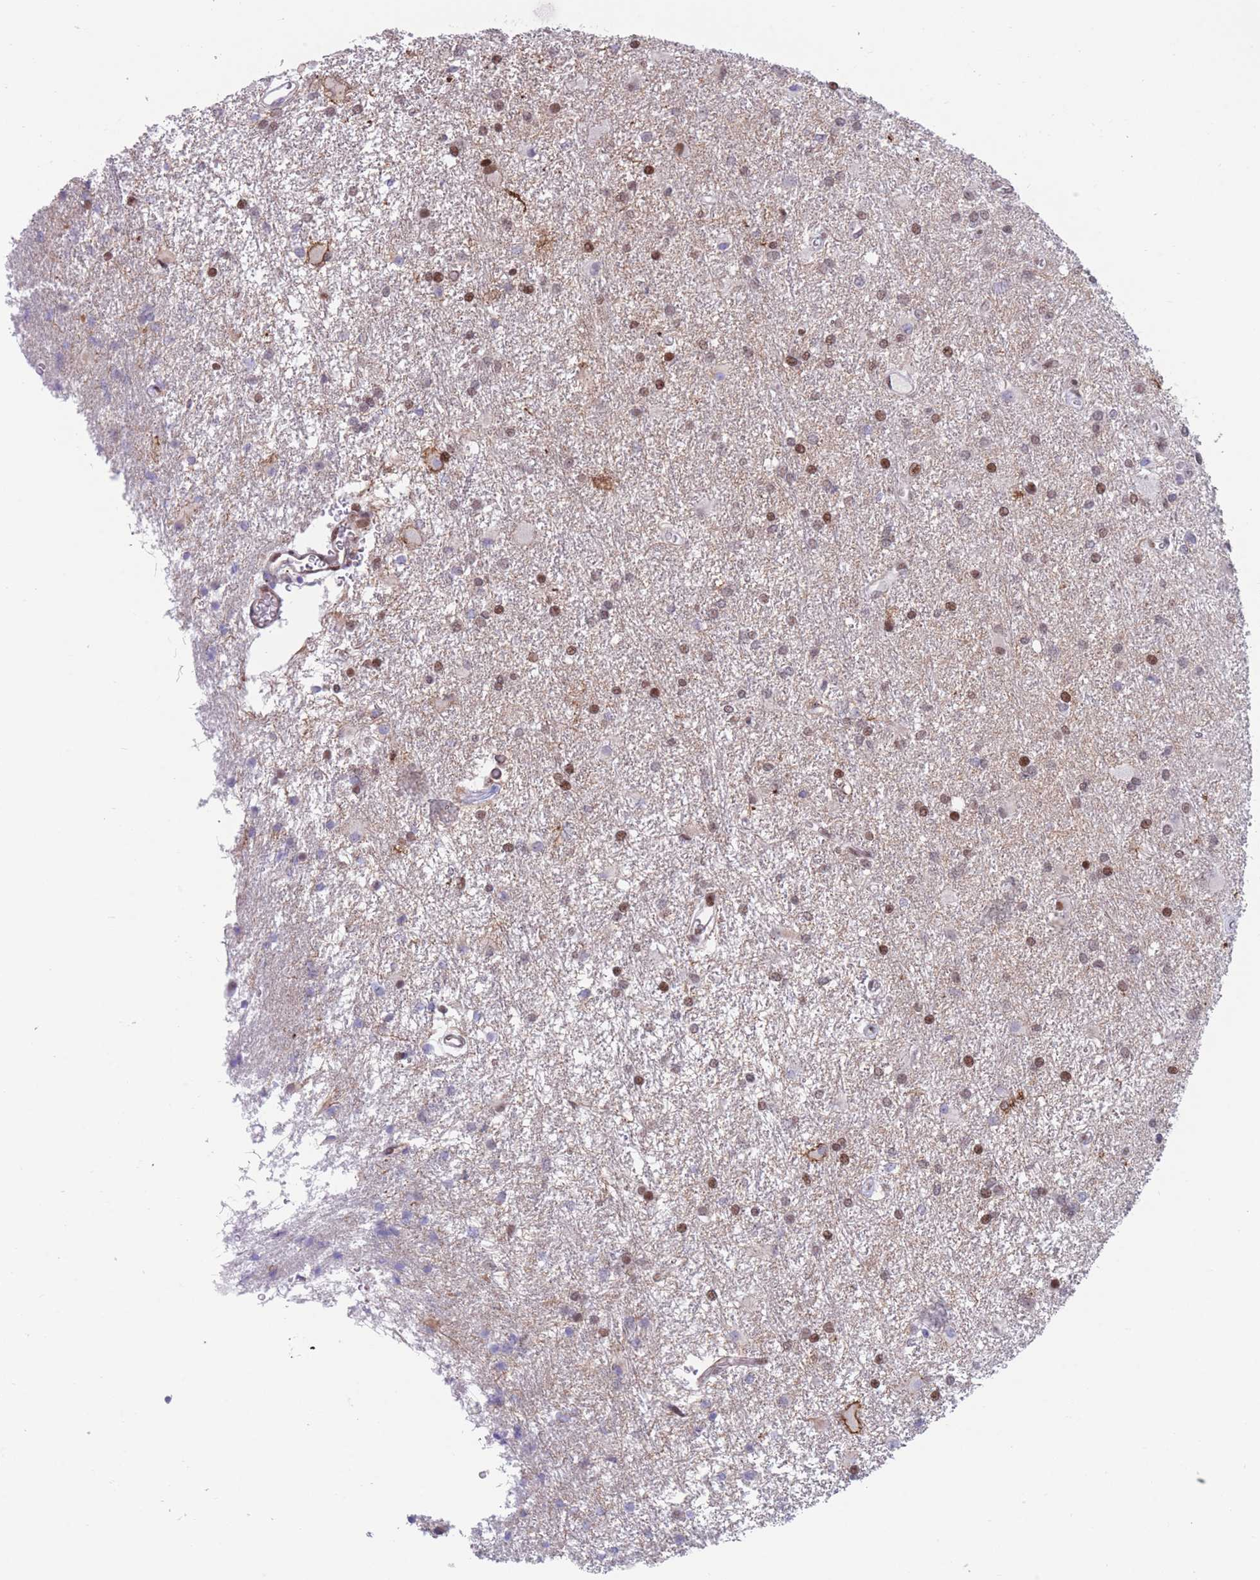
{"staining": {"intensity": "strong", "quantity": "<25%", "location": "nuclear"}, "tissue": "glioma", "cell_type": "Tumor cells", "image_type": "cancer", "snomed": [{"axis": "morphology", "description": "Glioma, malignant, High grade"}, {"axis": "topography", "description": "Brain"}], "caption": "Immunohistochemistry image of glioma stained for a protein (brown), which exhibits medium levels of strong nuclear positivity in approximately <25% of tumor cells.", "gene": "DNAJC3", "patient": {"sex": "female", "age": 50}}